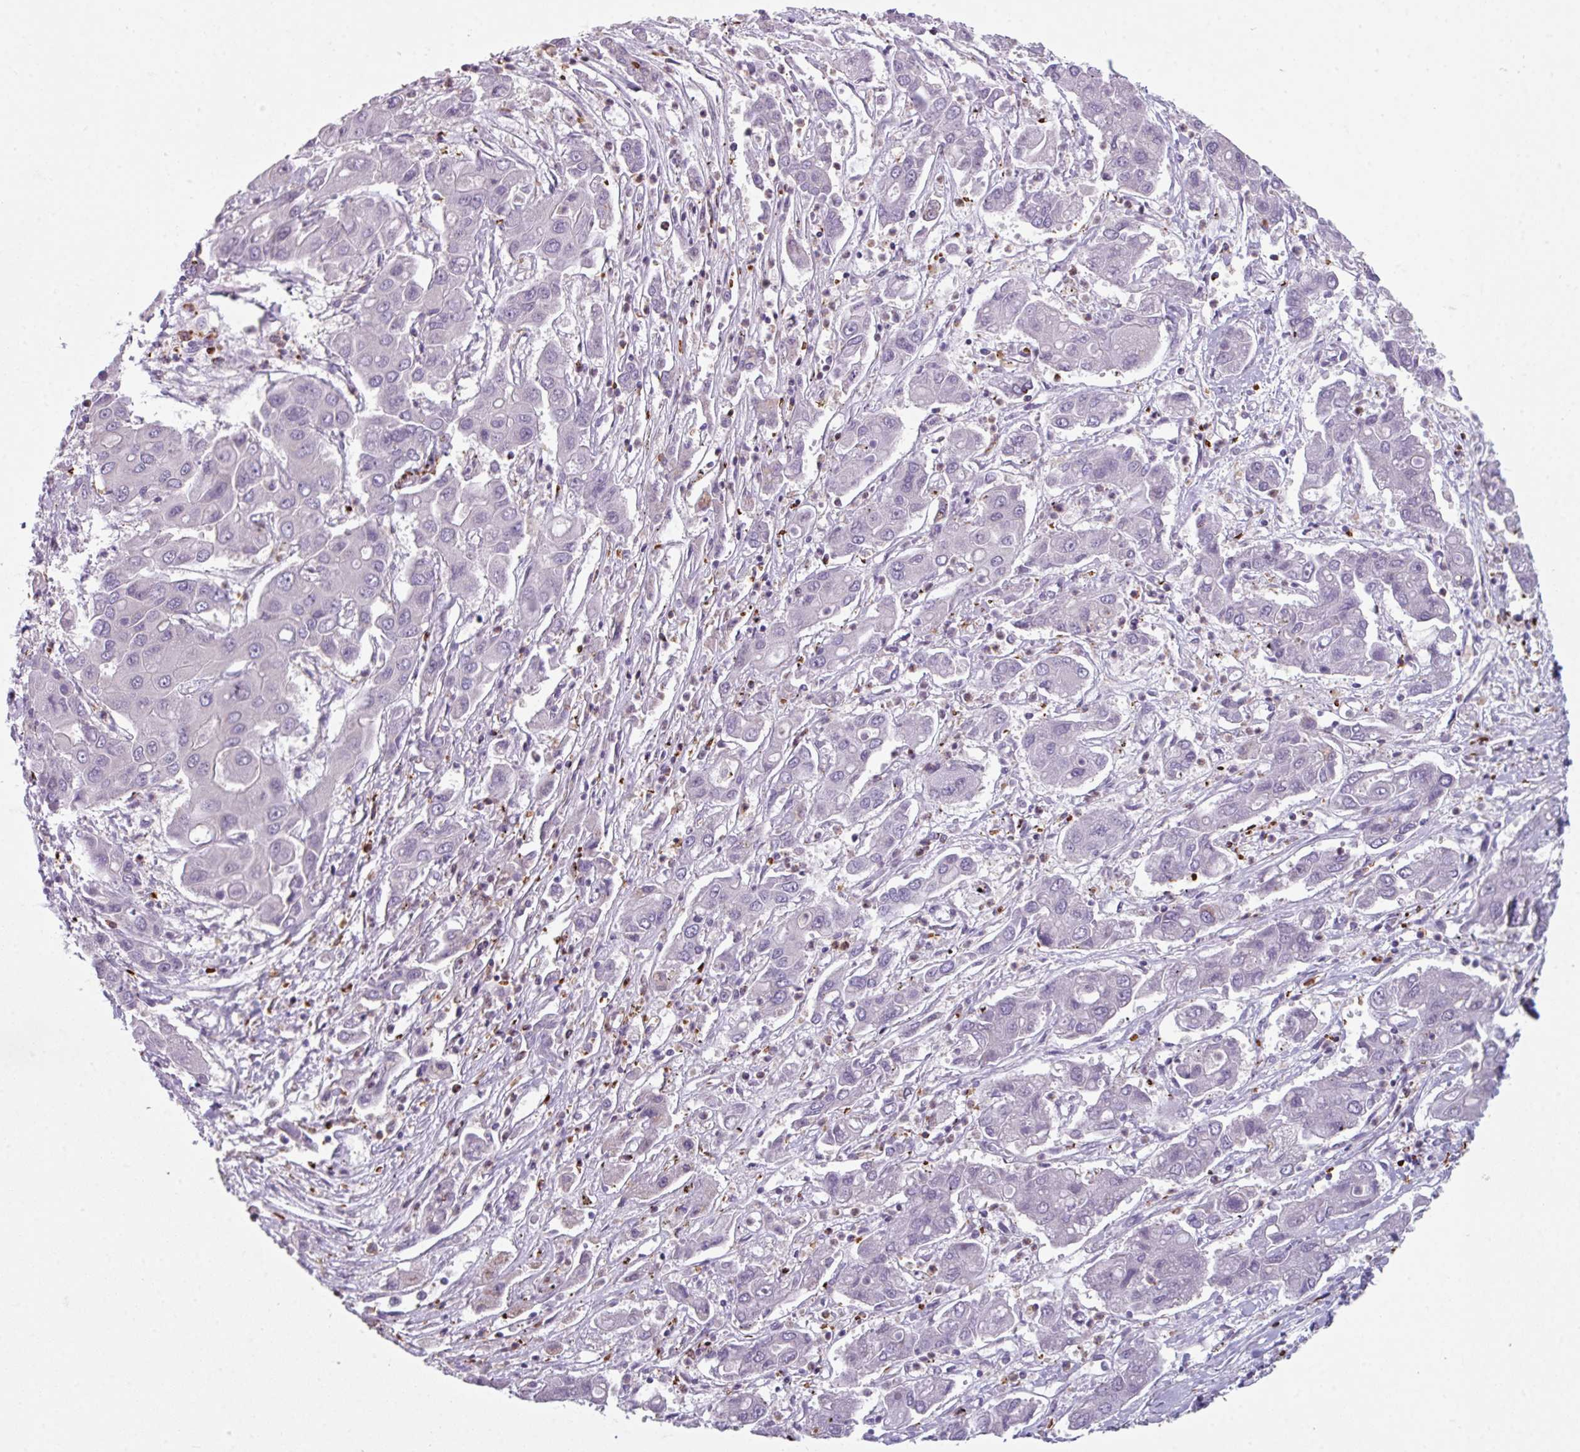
{"staining": {"intensity": "negative", "quantity": "none", "location": "none"}, "tissue": "liver cancer", "cell_type": "Tumor cells", "image_type": "cancer", "snomed": [{"axis": "morphology", "description": "Cholangiocarcinoma"}, {"axis": "topography", "description": "Liver"}], "caption": "The micrograph demonstrates no staining of tumor cells in liver cancer.", "gene": "NEDD9", "patient": {"sex": "male", "age": 67}}